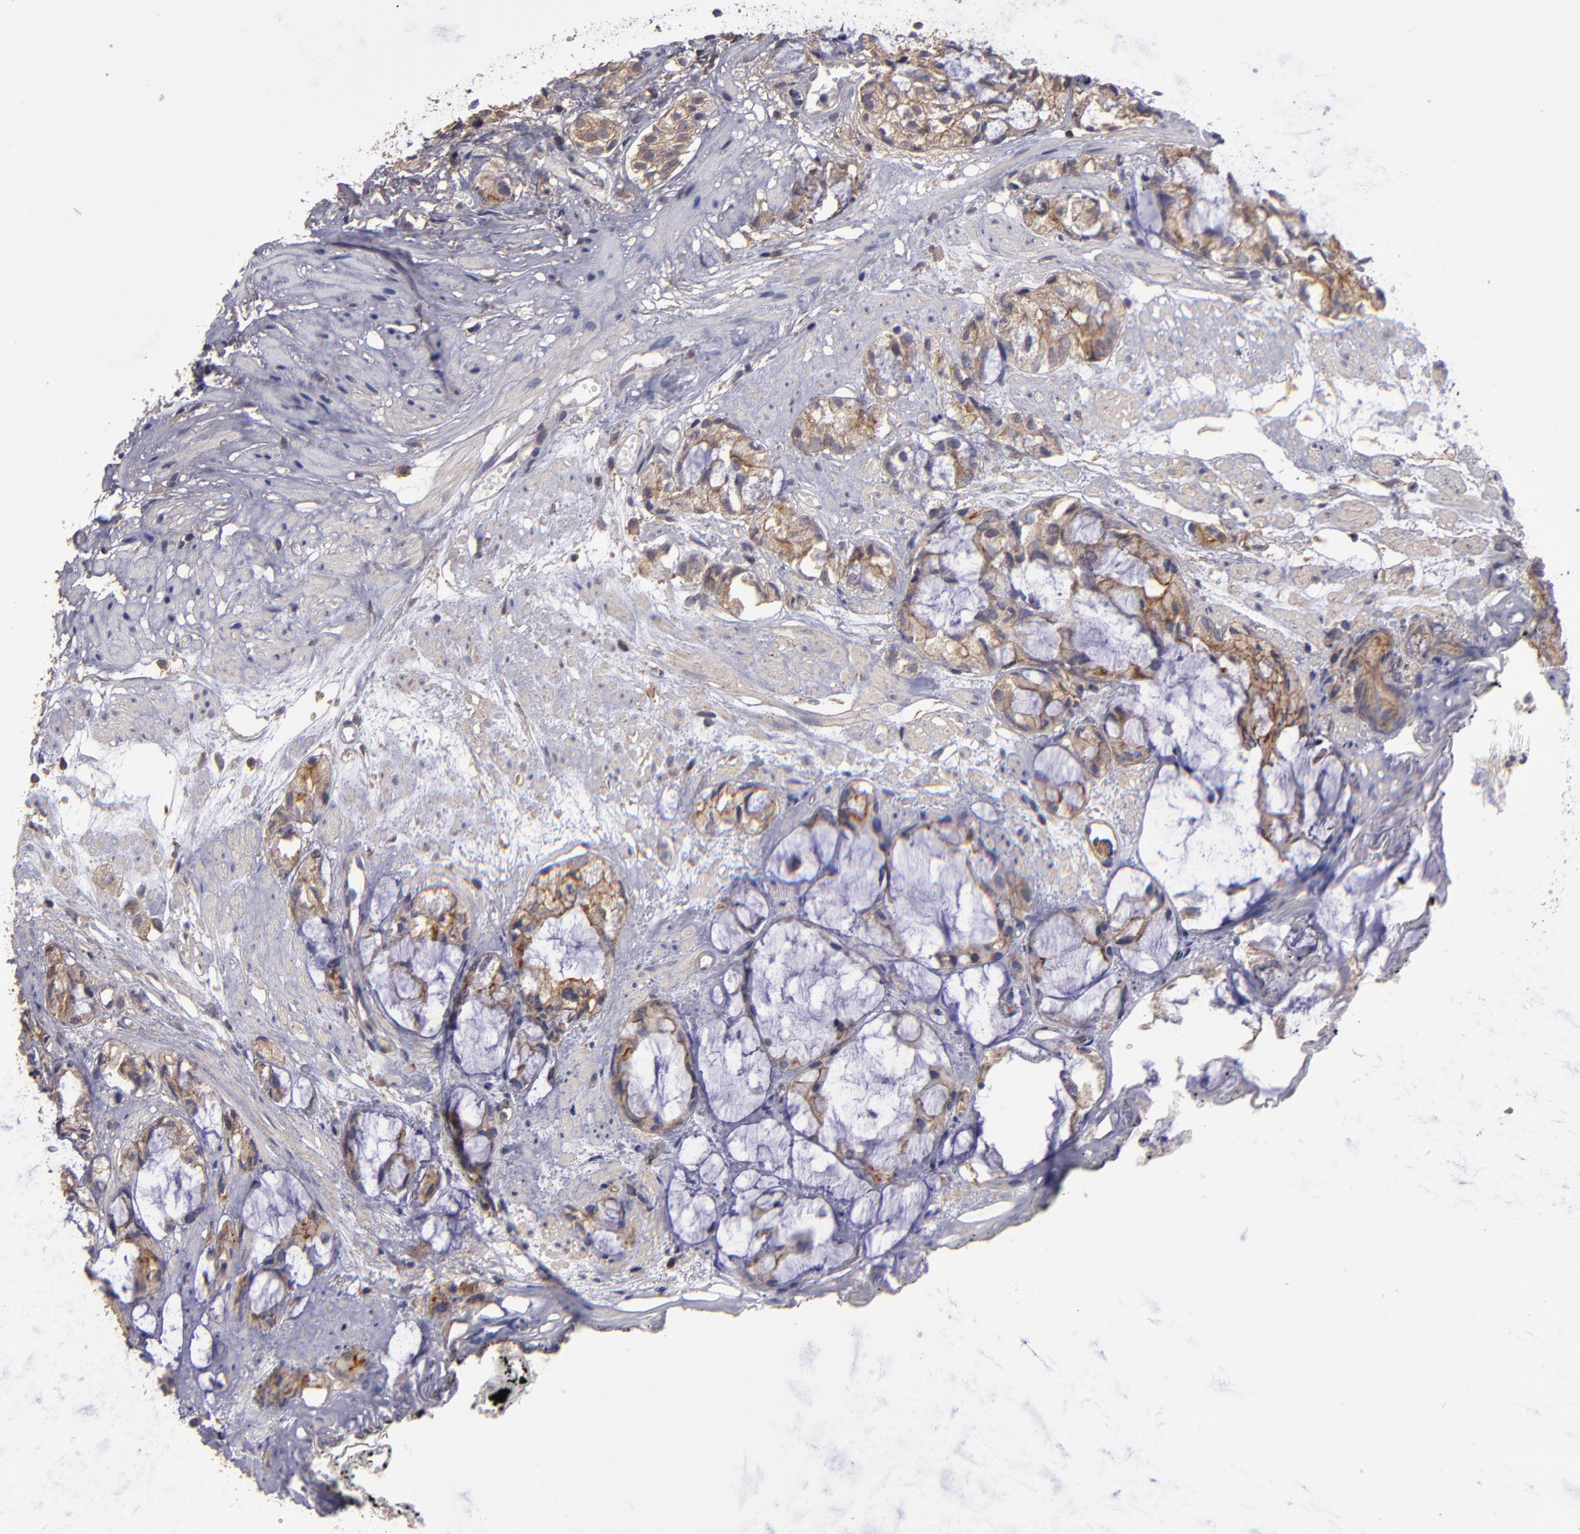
{"staining": {"intensity": "moderate", "quantity": "25%-75%", "location": "cytoplasmic/membranous"}, "tissue": "prostate cancer", "cell_type": "Tumor cells", "image_type": "cancer", "snomed": [{"axis": "morphology", "description": "Adenocarcinoma, High grade"}, {"axis": "topography", "description": "Prostate"}], "caption": "The image reveals a brown stain indicating the presence of a protein in the cytoplasmic/membranous of tumor cells in adenocarcinoma (high-grade) (prostate). The staining is performed using DAB (3,3'-diaminobenzidine) brown chromogen to label protein expression. The nuclei are counter-stained blue using hematoxylin.", "gene": "NF2", "patient": {"sex": "male", "age": 85}}